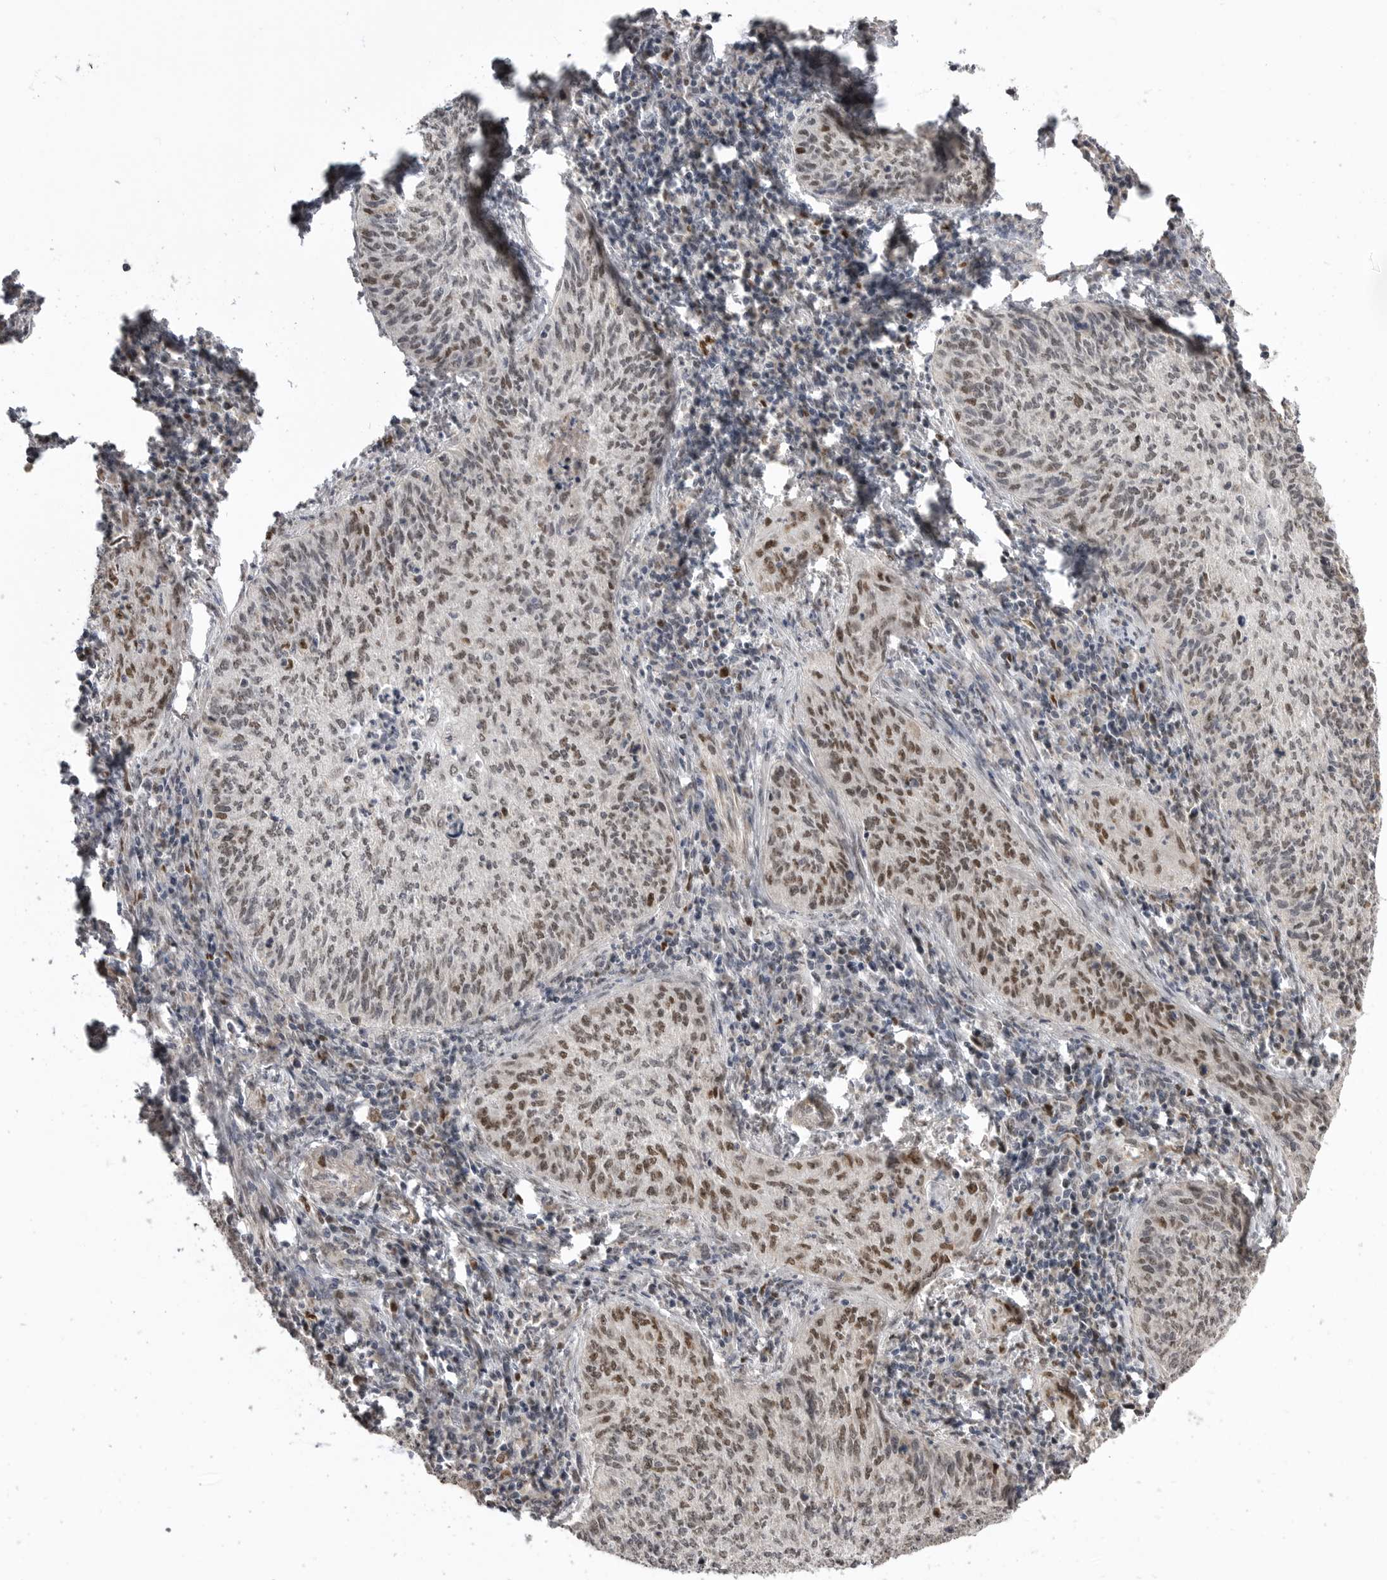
{"staining": {"intensity": "moderate", "quantity": ">75%", "location": "nuclear"}, "tissue": "cervical cancer", "cell_type": "Tumor cells", "image_type": "cancer", "snomed": [{"axis": "morphology", "description": "Squamous cell carcinoma, NOS"}, {"axis": "topography", "description": "Cervix"}], "caption": "This histopathology image shows cervical cancer (squamous cell carcinoma) stained with immunohistochemistry to label a protein in brown. The nuclear of tumor cells show moderate positivity for the protein. Nuclei are counter-stained blue.", "gene": "SMARCC1", "patient": {"sex": "female", "age": 30}}